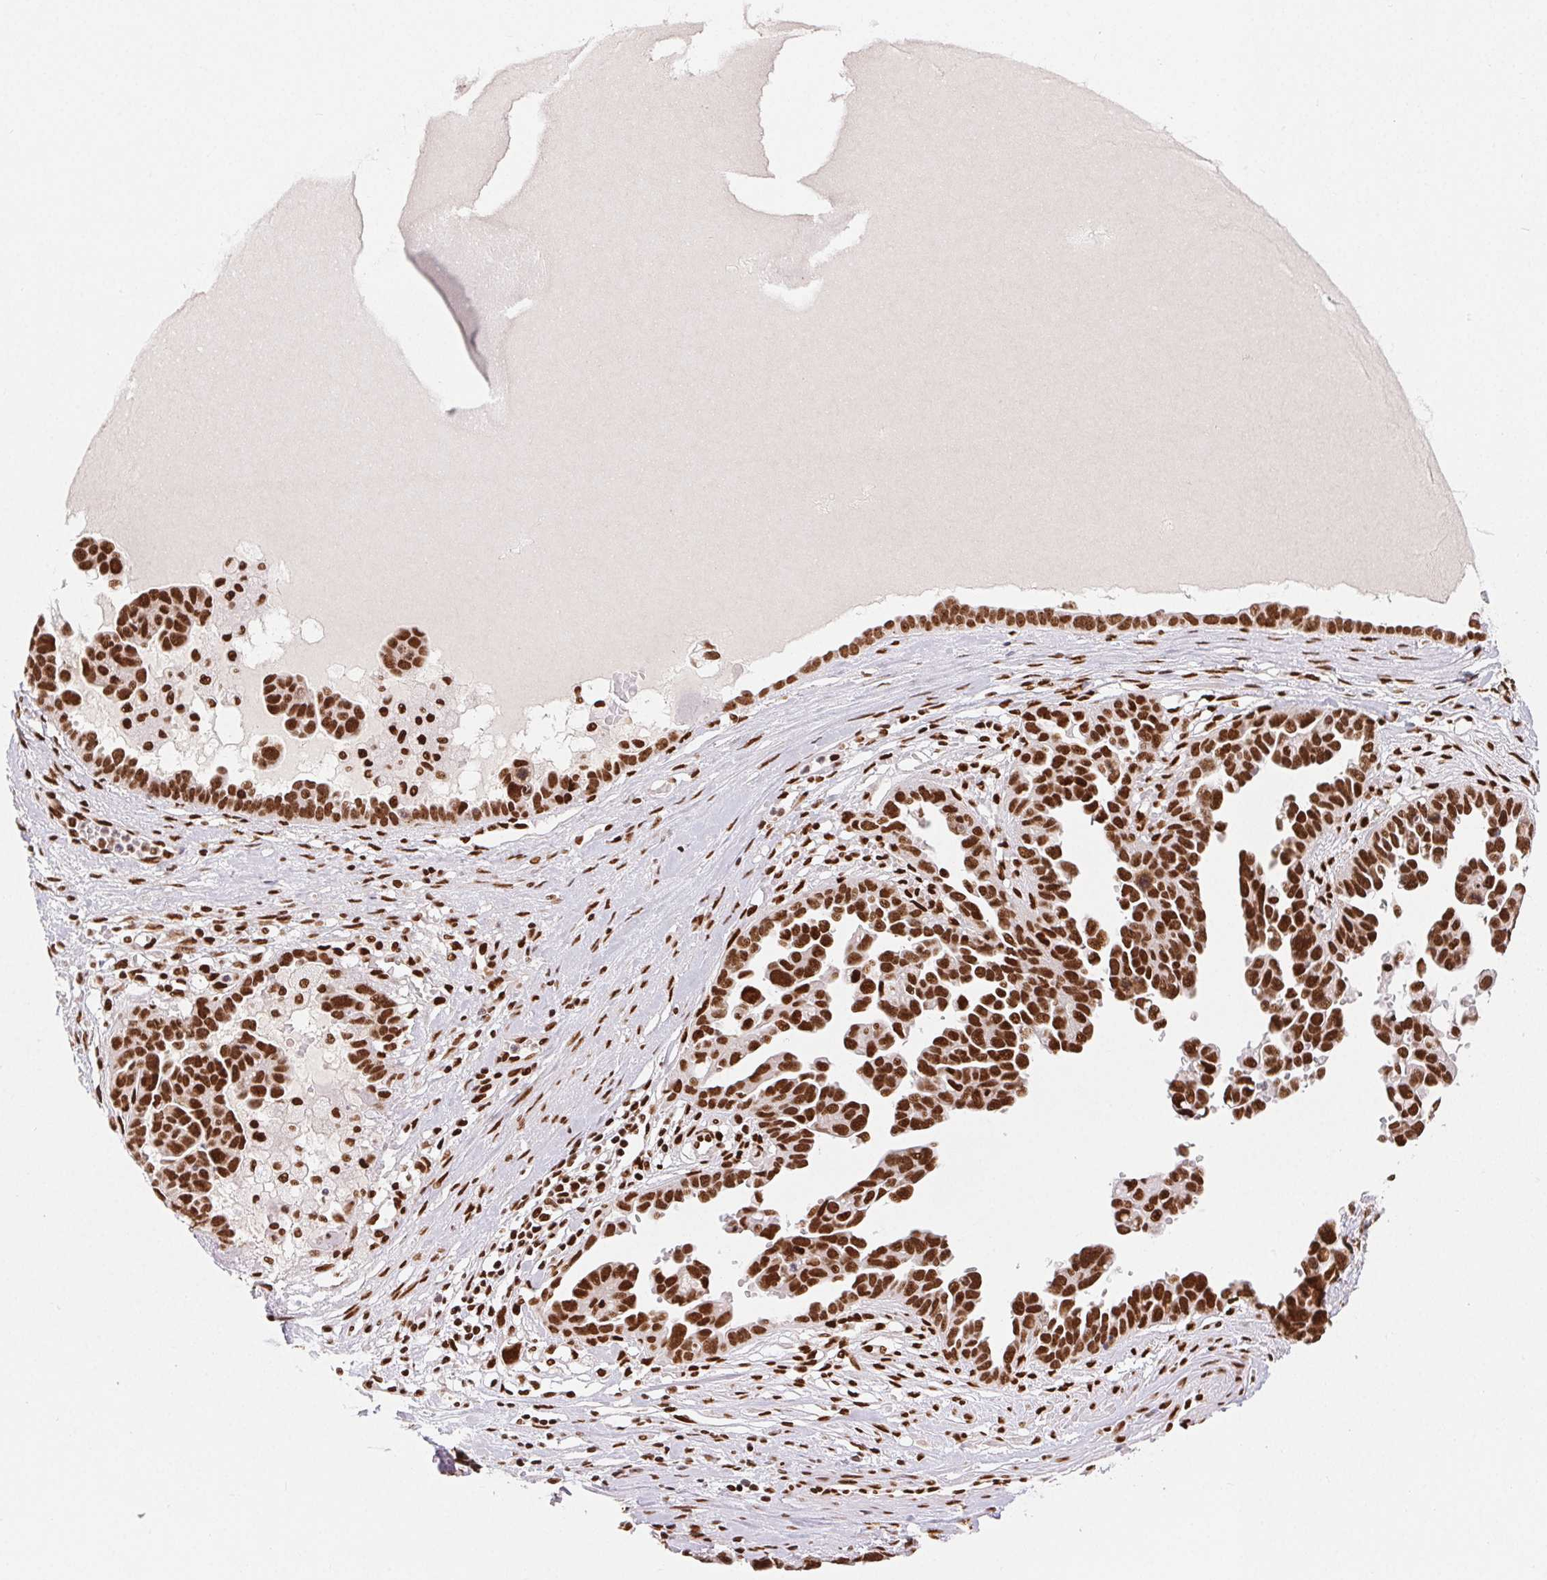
{"staining": {"intensity": "strong", "quantity": ">75%", "location": "nuclear"}, "tissue": "ovarian cancer", "cell_type": "Tumor cells", "image_type": "cancer", "snomed": [{"axis": "morphology", "description": "Cystadenocarcinoma, serous, NOS"}, {"axis": "topography", "description": "Ovary"}], "caption": "This is a histology image of IHC staining of serous cystadenocarcinoma (ovarian), which shows strong expression in the nuclear of tumor cells.", "gene": "ZNF80", "patient": {"sex": "female", "age": 54}}